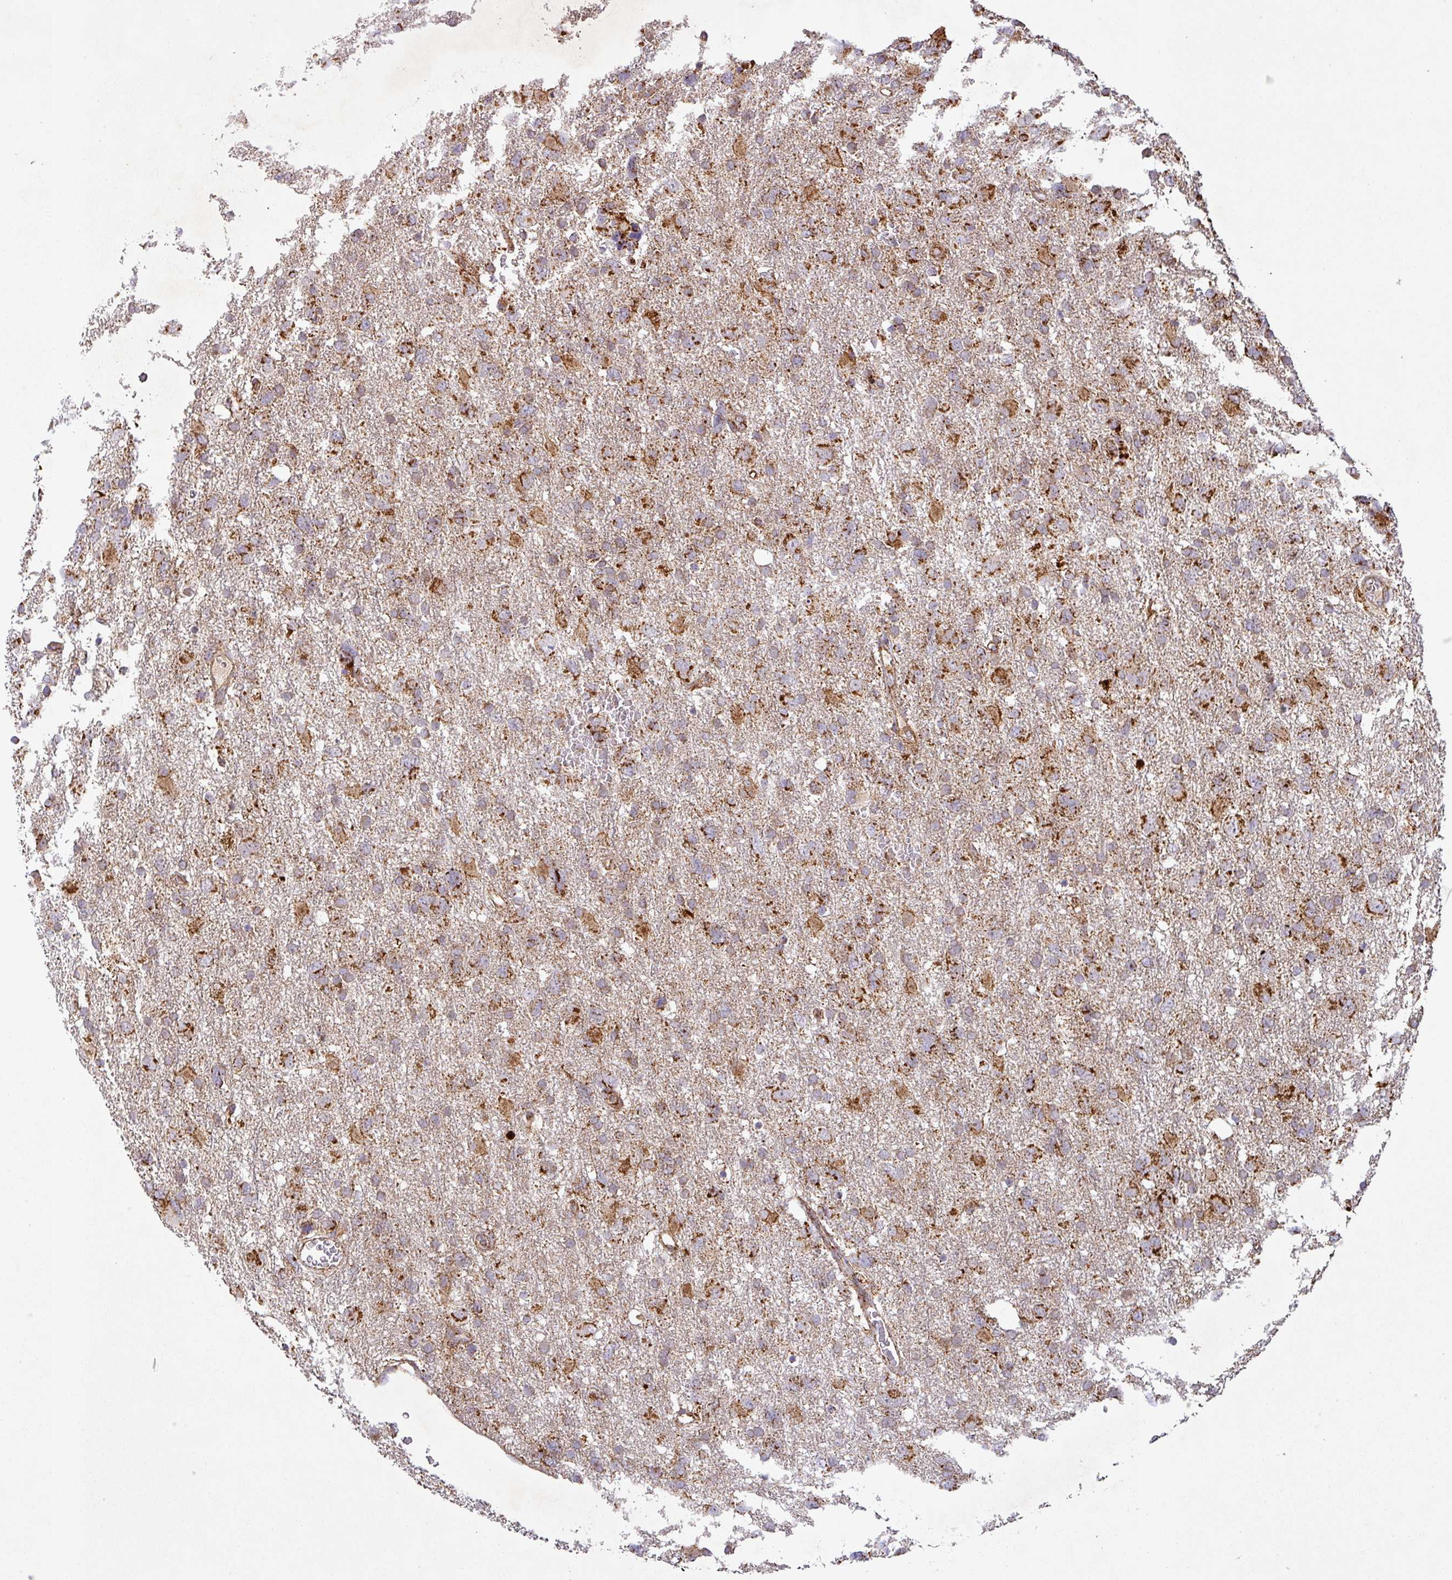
{"staining": {"intensity": "strong", "quantity": "25%-75%", "location": "cytoplasmic/membranous"}, "tissue": "glioma", "cell_type": "Tumor cells", "image_type": "cancer", "snomed": [{"axis": "morphology", "description": "Glioma, malignant, High grade"}, {"axis": "topography", "description": "Brain"}], "caption": "Brown immunohistochemical staining in malignant glioma (high-grade) shows strong cytoplasmic/membranous staining in about 25%-75% of tumor cells.", "gene": "GPD2", "patient": {"sex": "male", "age": 61}}